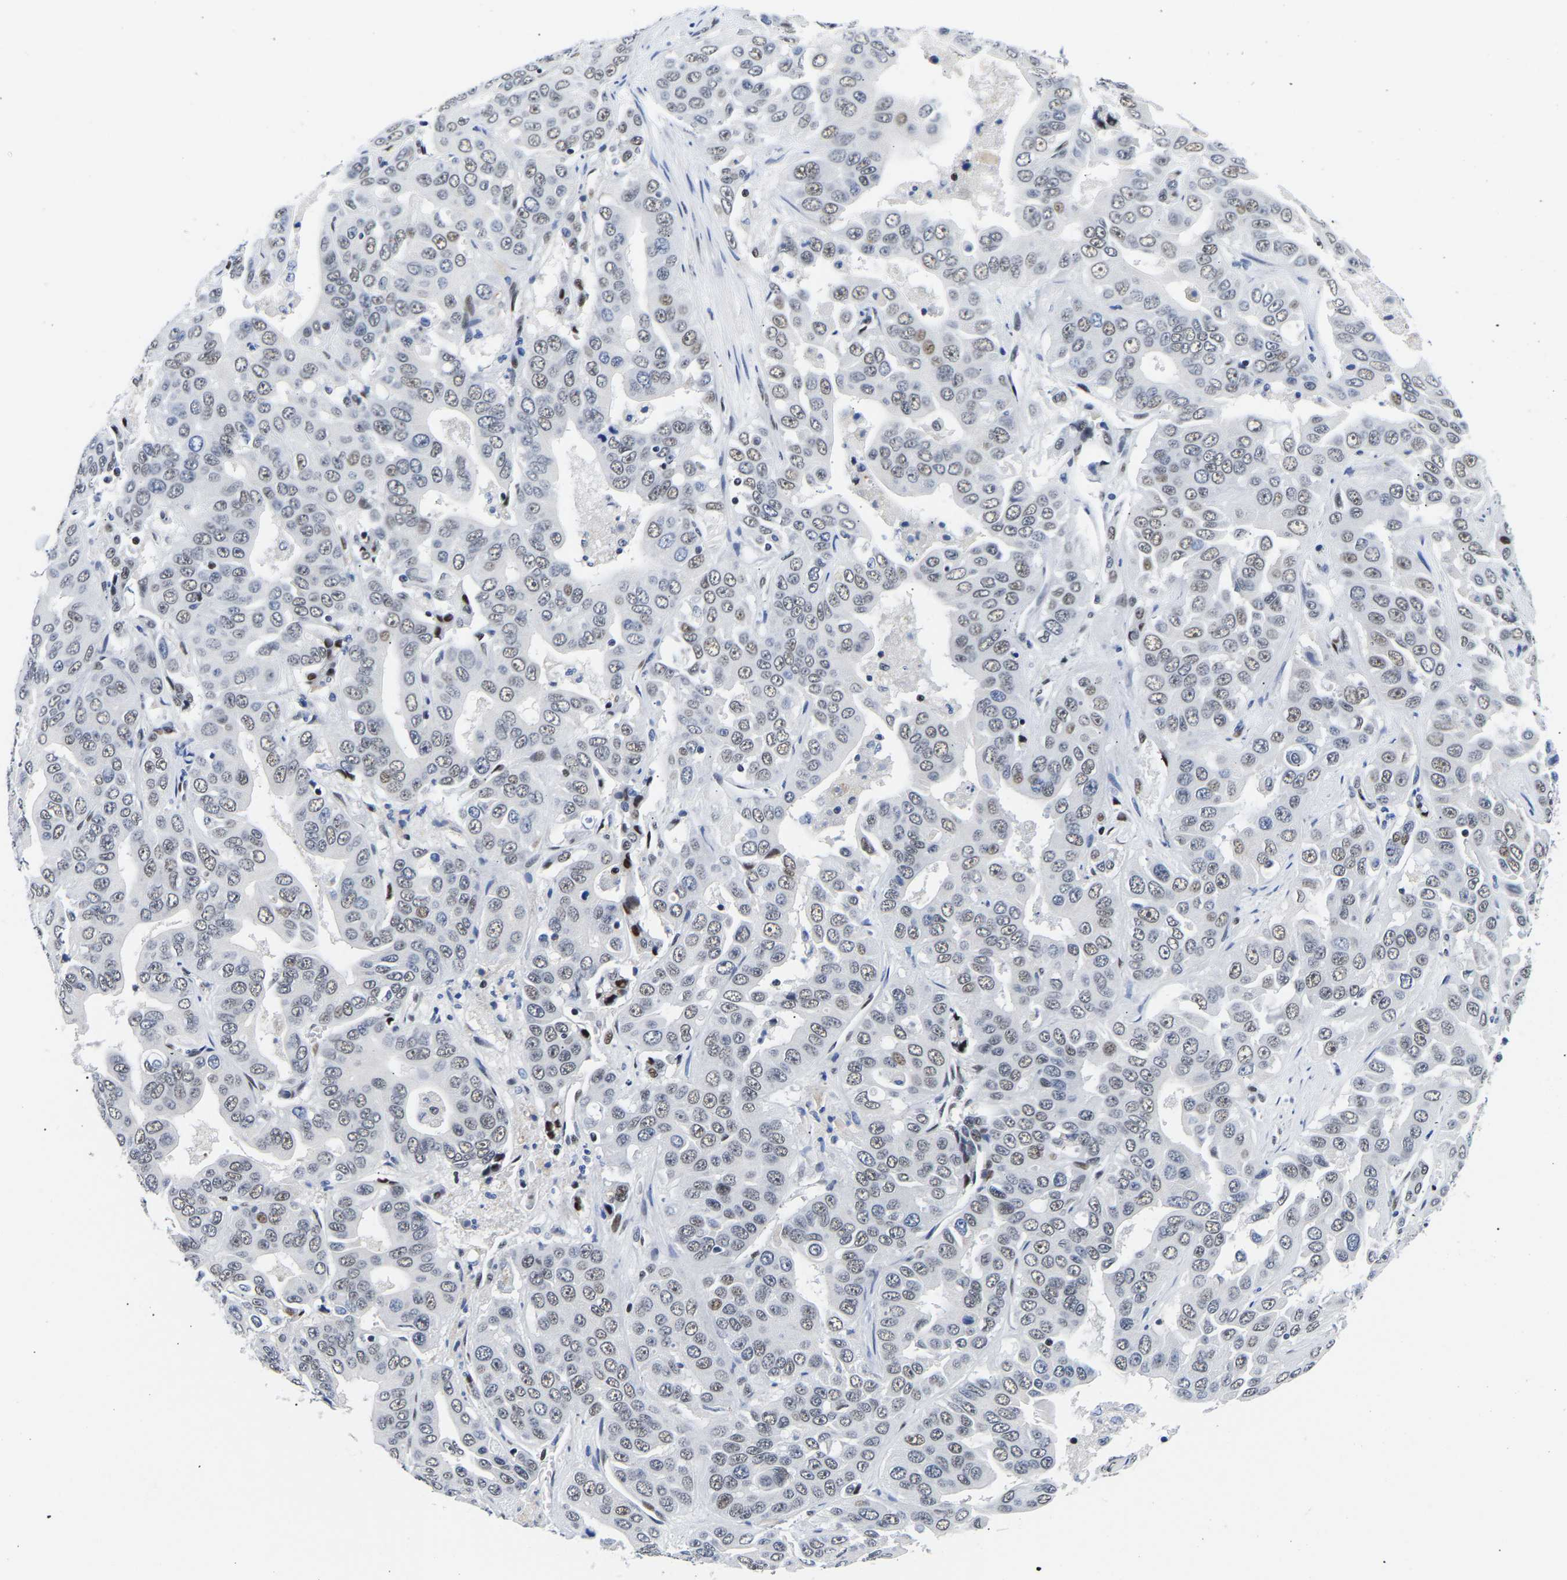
{"staining": {"intensity": "weak", "quantity": "25%-75%", "location": "nuclear"}, "tissue": "liver cancer", "cell_type": "Tumor cells", "image_type": "cancer", "snomed": [{"axis": "morphology", "description": "Cholangiocarcinoma"}, {"axis": "topography", "description": "Liver"}], "caption": "Immunohistochemistry (IHC) staining of liver cancer, which shows low levels of weak nuclear expression in approximately 25%-75% of tumor cells indicating weak nuclear protein expression. The staining was performed using DAB (brown) for protein detection and nuclei were counterstained in hematoxylin (blue).", "gene": "PTRHD1", "patient": {"sex": "female", "age": 52}}